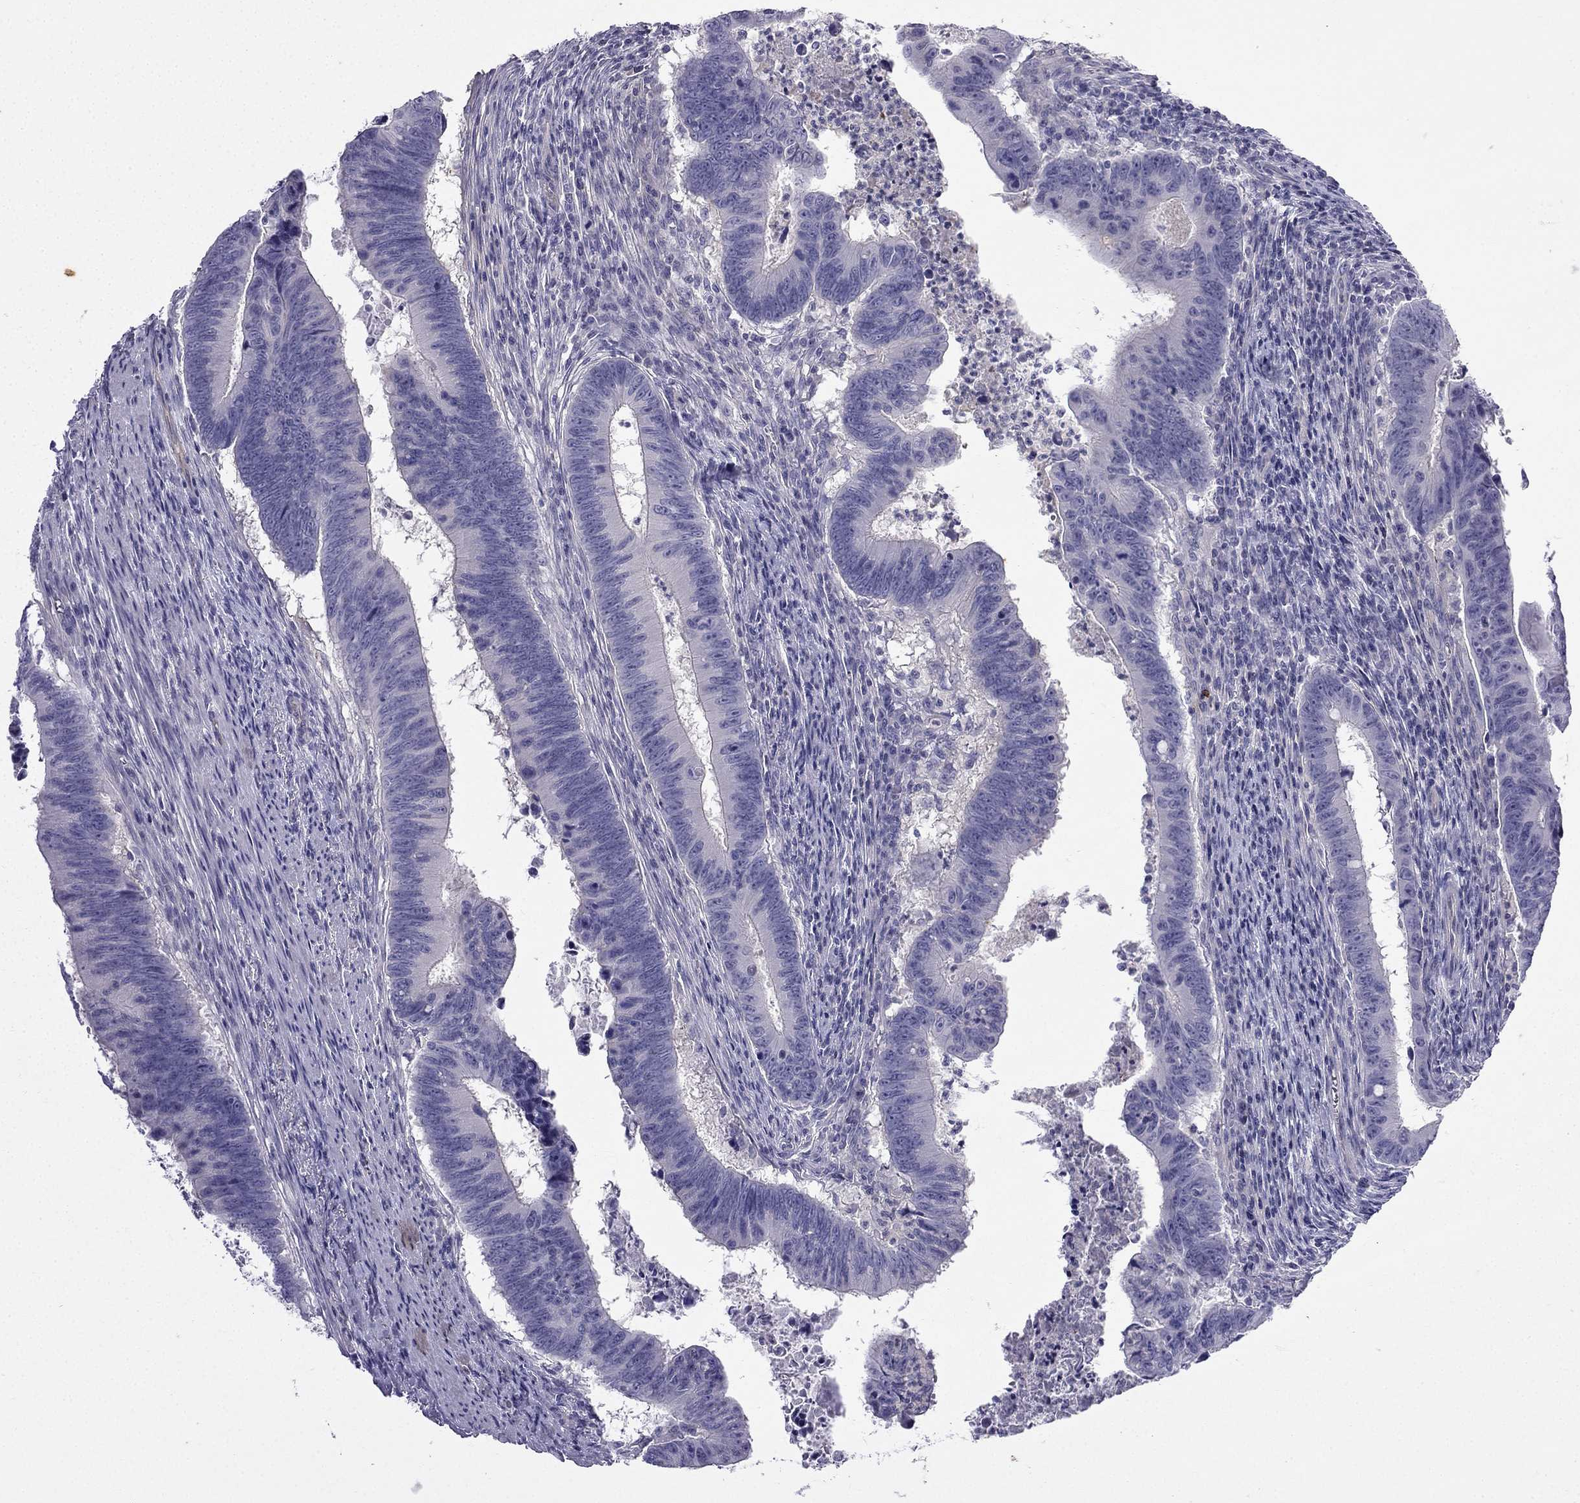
{"staining": {"intensity": "negative", "quantity": "none", "location": "none"}, "tissue": "colorectal cancer", "cell_type": "Tumor cells", "image_type": "cancer", "snomed": [{"axis": "morphology", "description": "Adenocarcinoma, NOS"}, {"axis": "topography", "description": "Colon"}], "caption": "Immunohistochemistry histopathology image of colorectal adenocarcinoma stained for a protein (brown), which displays no expression in tumor cells.", "gene": "GJA8", "patient": {"sex": "female", "age": 87}}